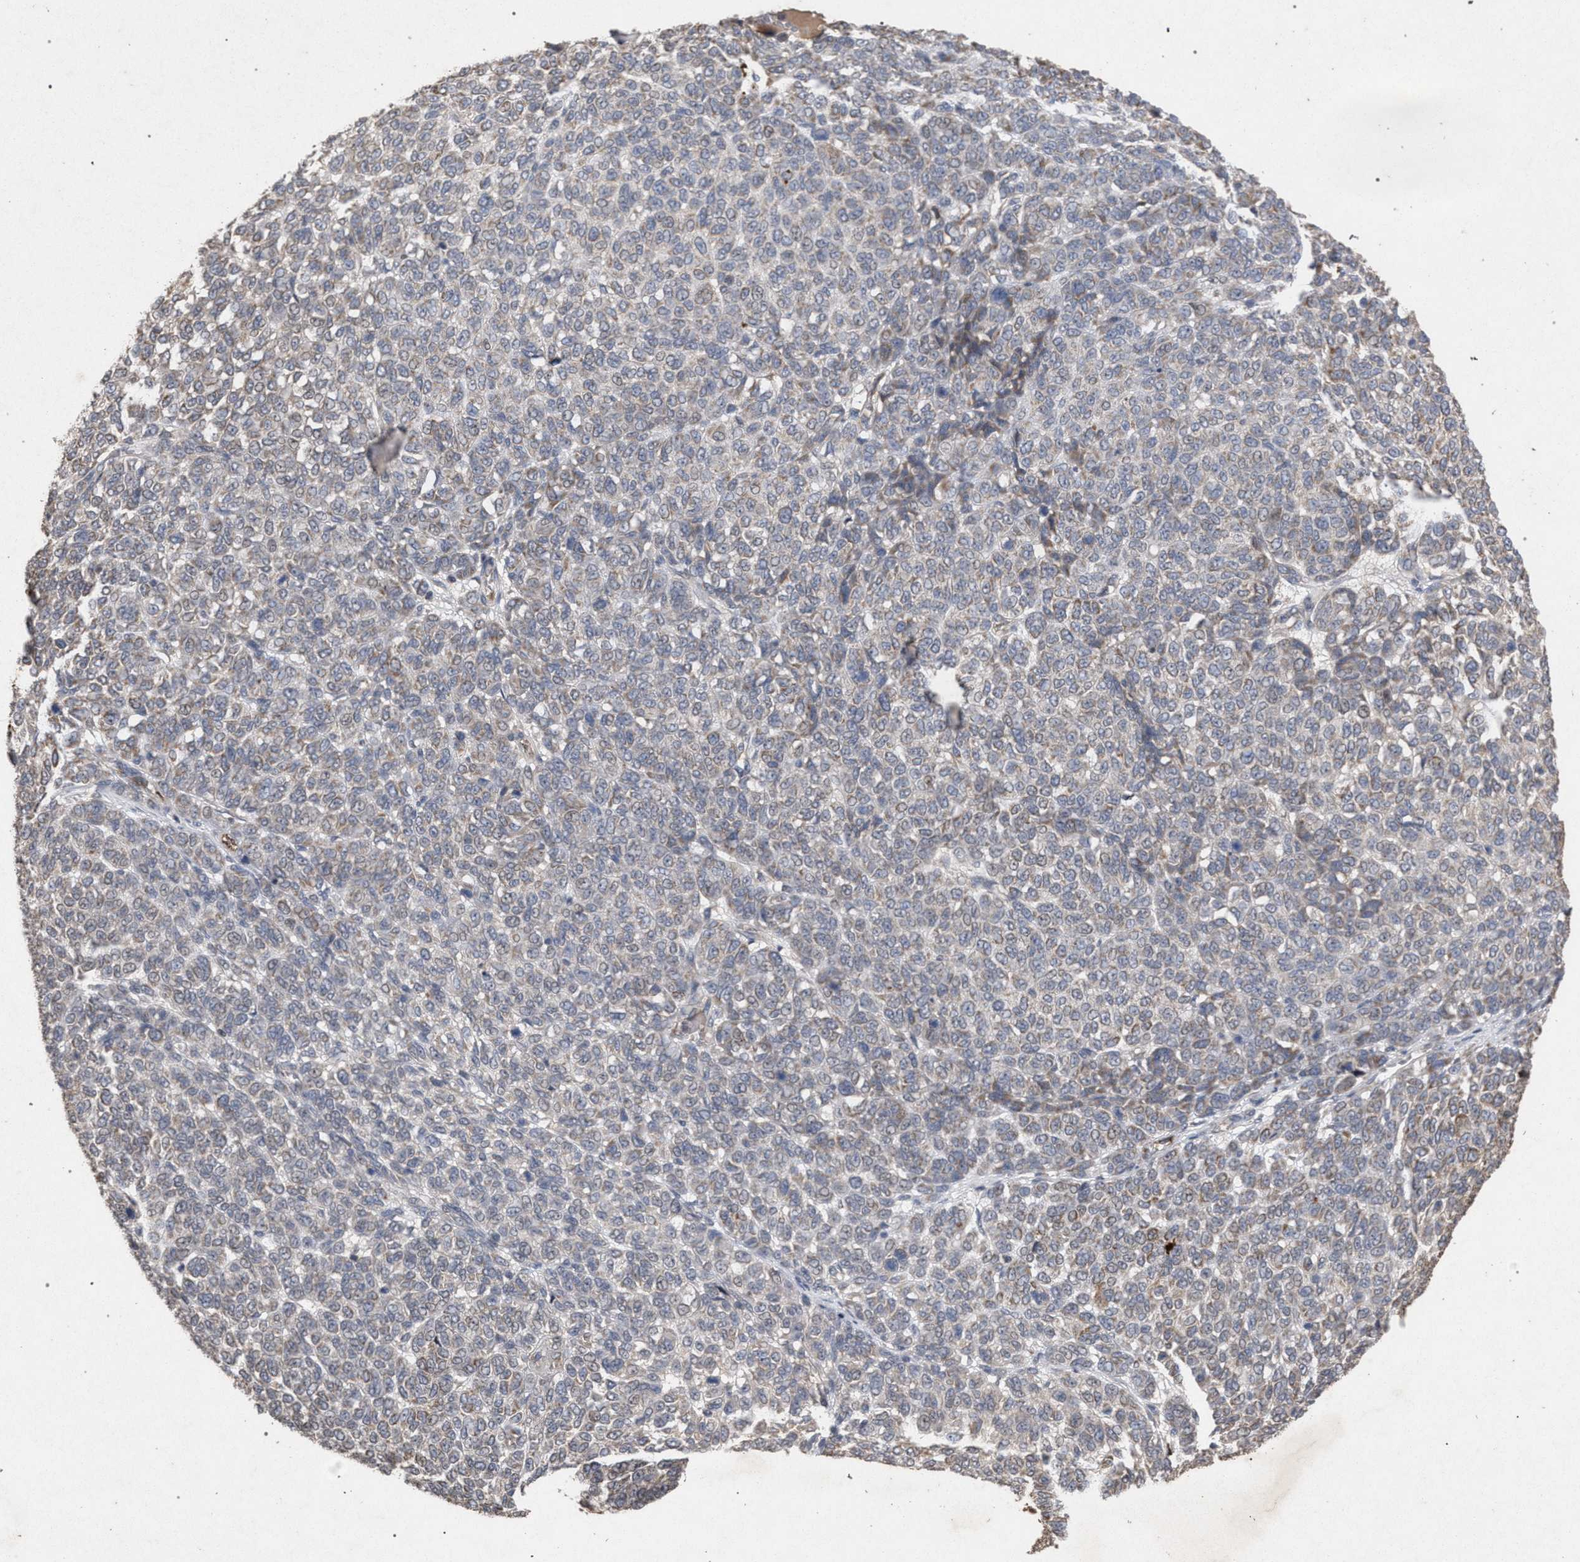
{"staining": {"intensity": "negative", "quantity": "none", "location": "none"}, "tissue": "melanoma", "cell_type": "Tumor cells", "image_type": "cancer", "snomed": [{"axis": "morphology", "description": "Malignant melanoma, NOS"}, {"axis": "topography", "description": "Skin"}], "caption": "Immunohistochemistry (IHC) photomicrograph of neoplastic tissue: melanoma stained with DAB (3,3'-diaminobenzidine) reveals no significant protein staining in tumor cells.", "gene": "PKD2L1", "patient": {"sex": "male", "age": 59}}